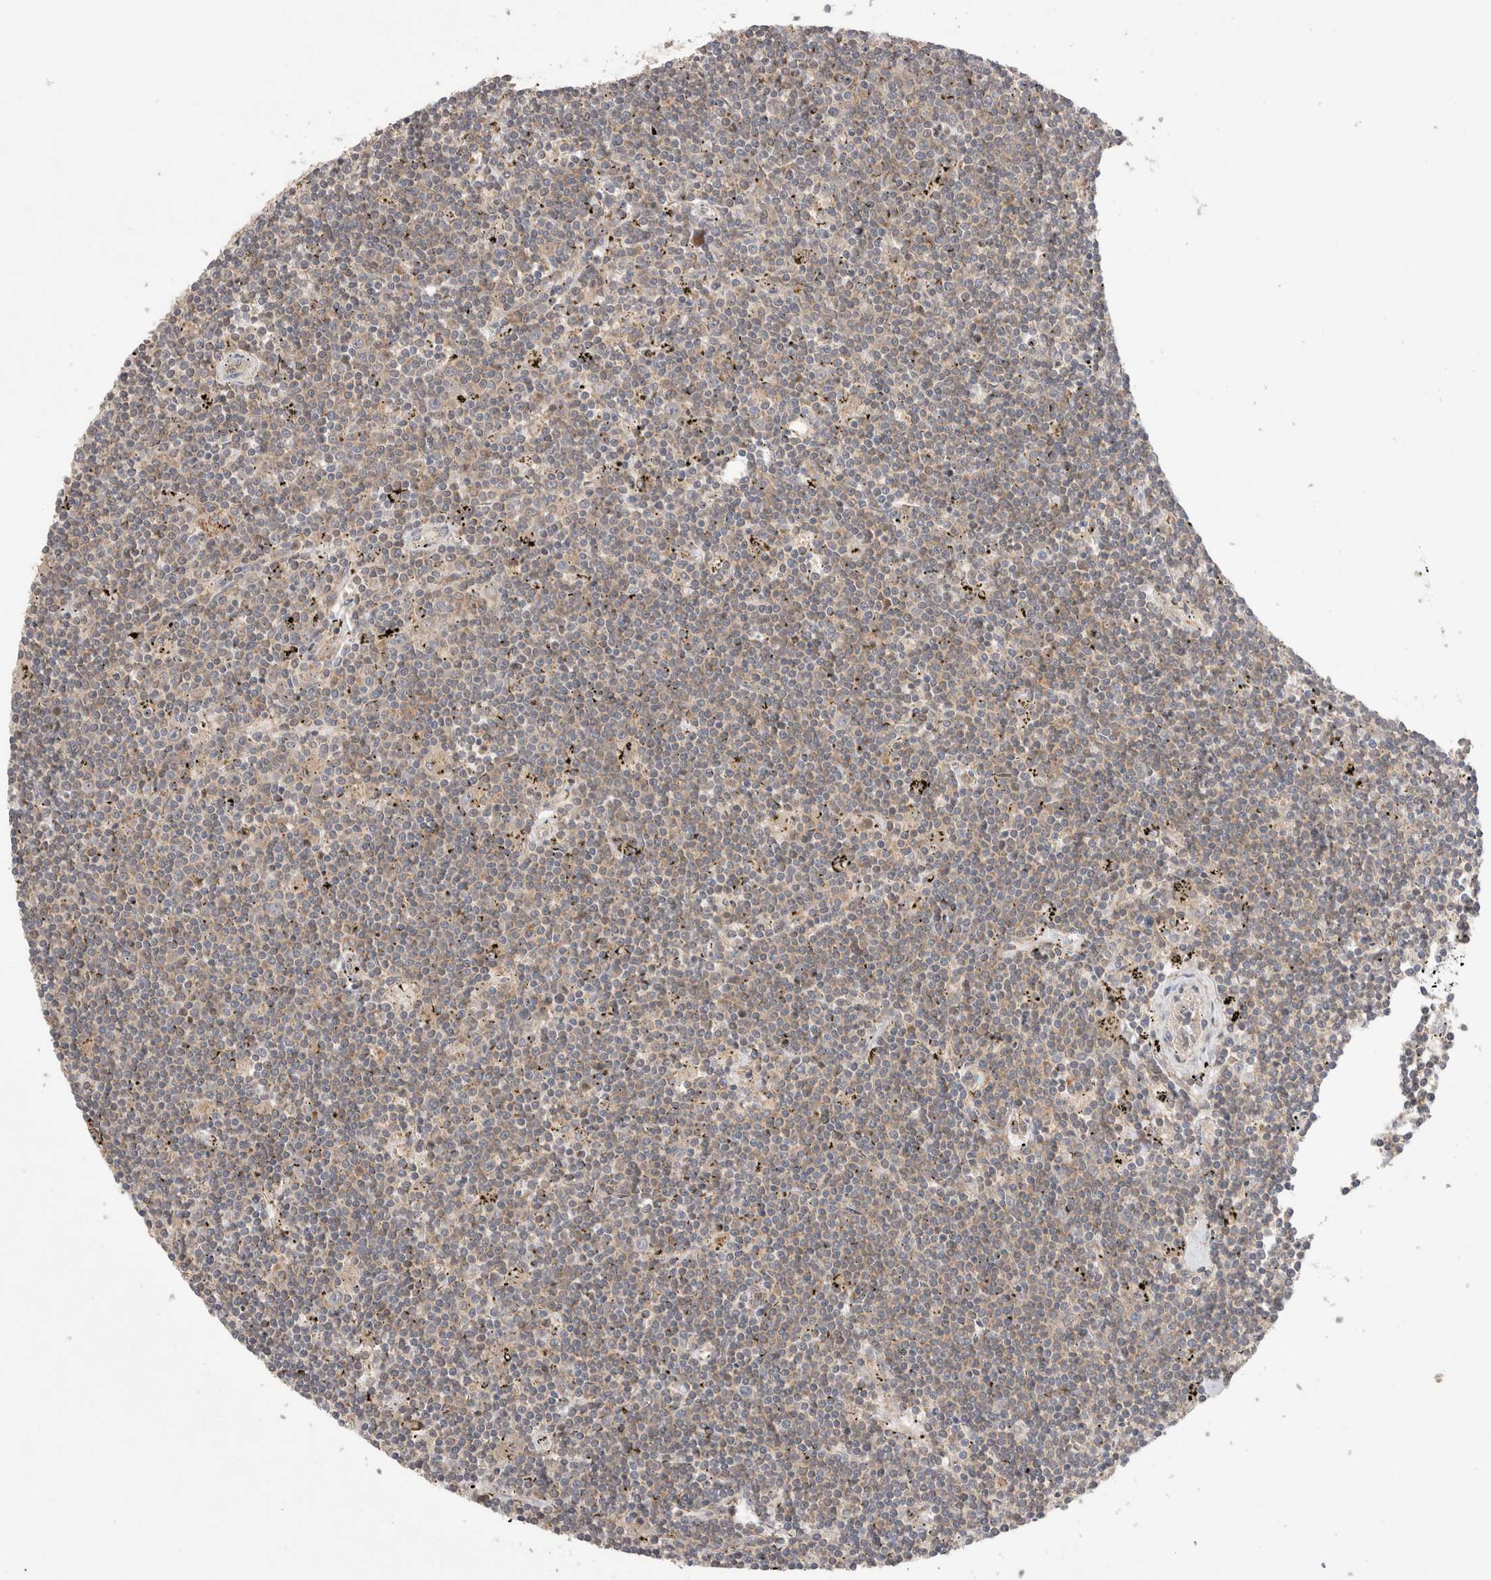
{"staining": {"intensity": "negative", "quantity": "none", "location": "none"}, "tissue": "lymphoma", "cell_type": "Tumor cells", "image_type": "cancer", "snomed": [{"axis": "morphology", "description": "Malignant lymphoma, non-Hodgkin's type, Low grade"}, {"axis": "topography", "description": "Spleen"}], "caption": "Immunohistochemical staining of human malignant lymphoma, non-Hodgkin's type (low-grade) exhibits no significant staining in tumor cells.", "gene": "SLC29A1", "patient": {"sex": "male", "age": 76}}